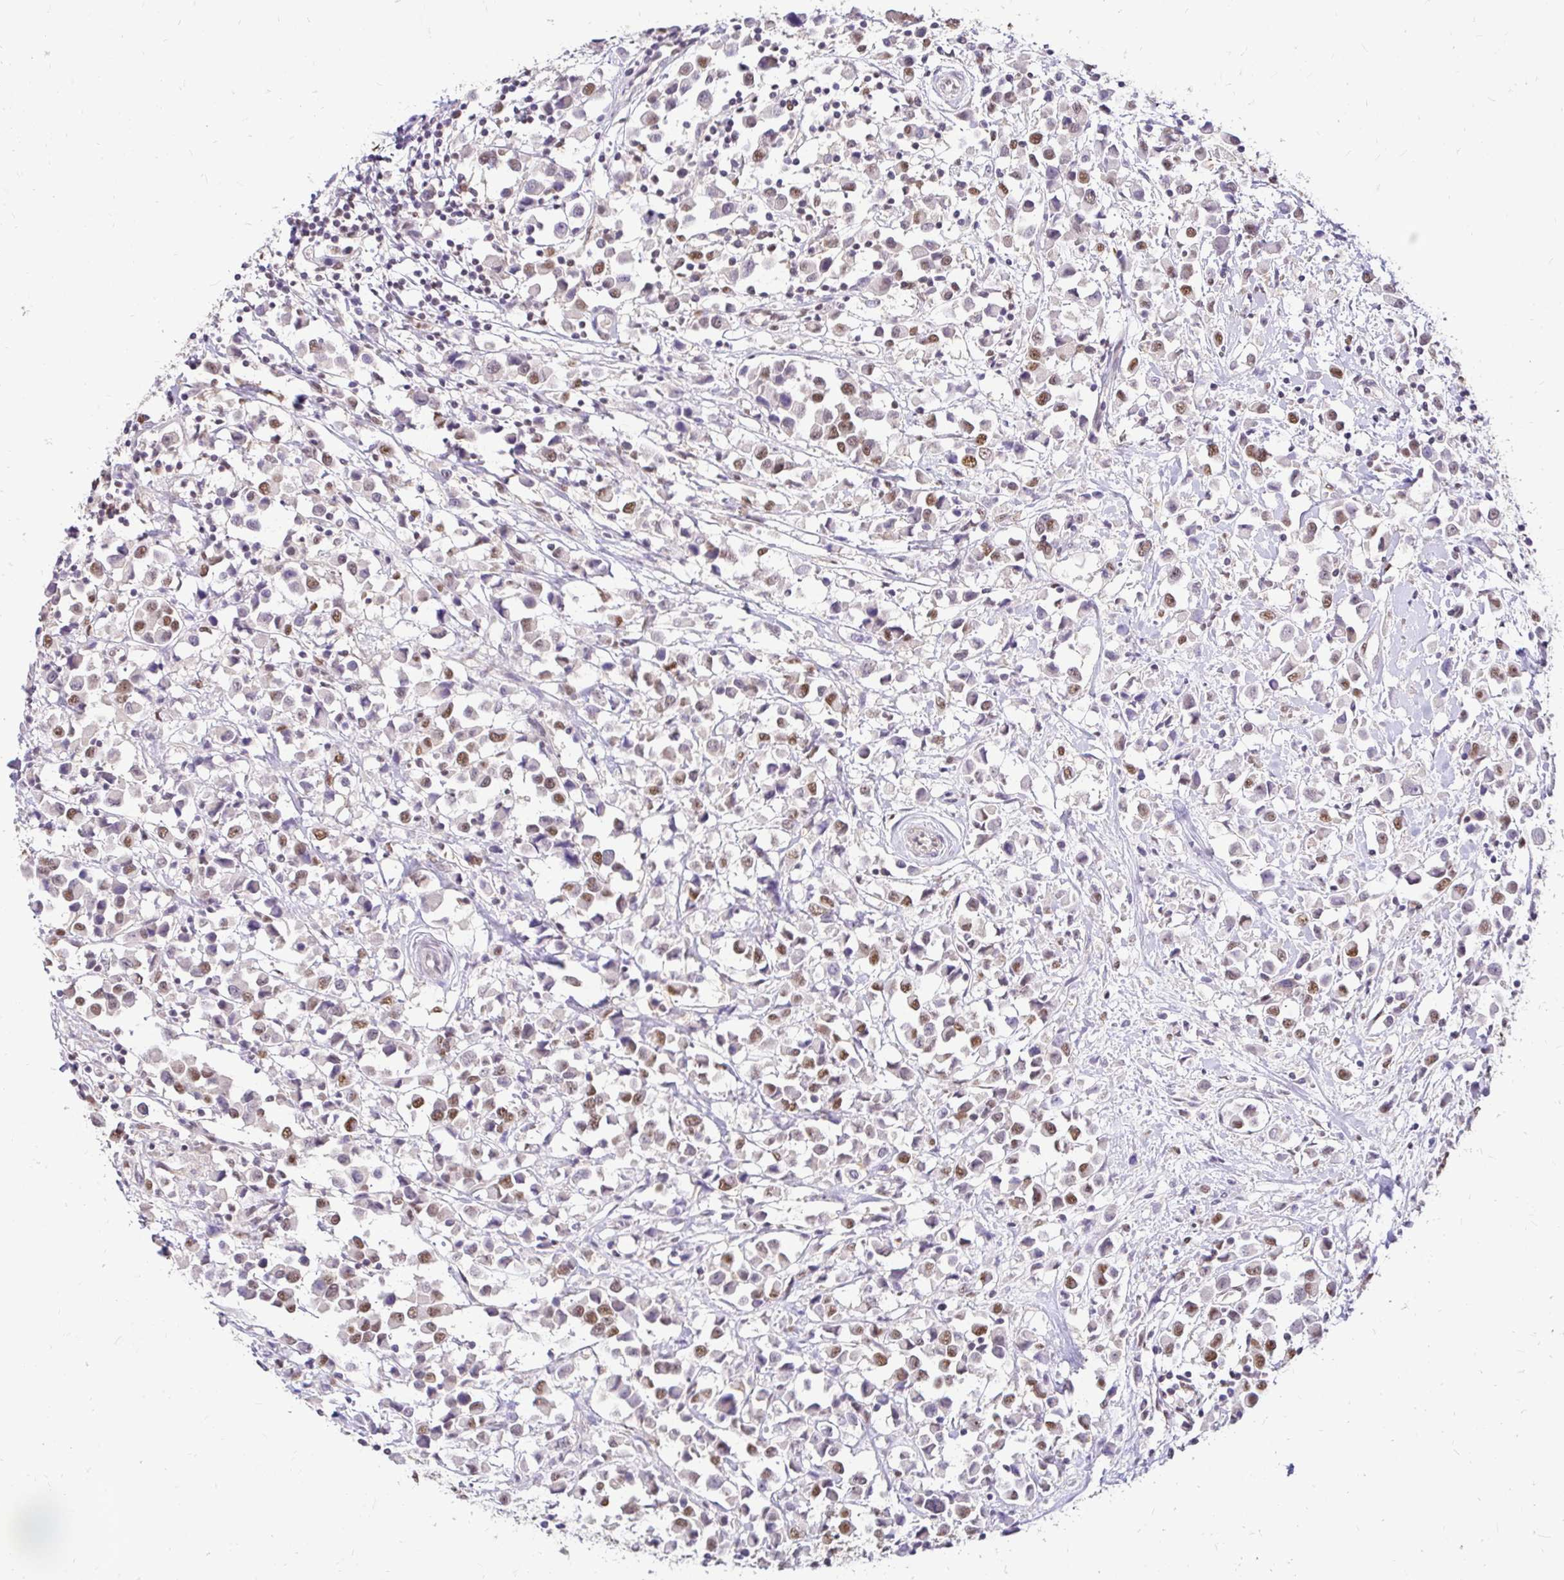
{"staining": {"intensity": "moderate", "quantity": ">75%", "location": "nuclear"}, "tissue": "breast cancer", "cell_type": "Tumor cells", "image_type": "cancer", "snomed": [{"axis": "morphology", "description": "Duct carcinoma"}, {"axis": "topography", "description": "Breast"}], "caption": "Protein staining of breast invasive ductal carcinoma tissue exhibits moderate nuclear staining in about >75% of tumor cells. (DAB (3,3'-diaminobenzidine) IHC, brown staining for protein, blue staining for nuclei).", "gene": "RIMS4", "patient": {"sex": "female", "age": 61}}